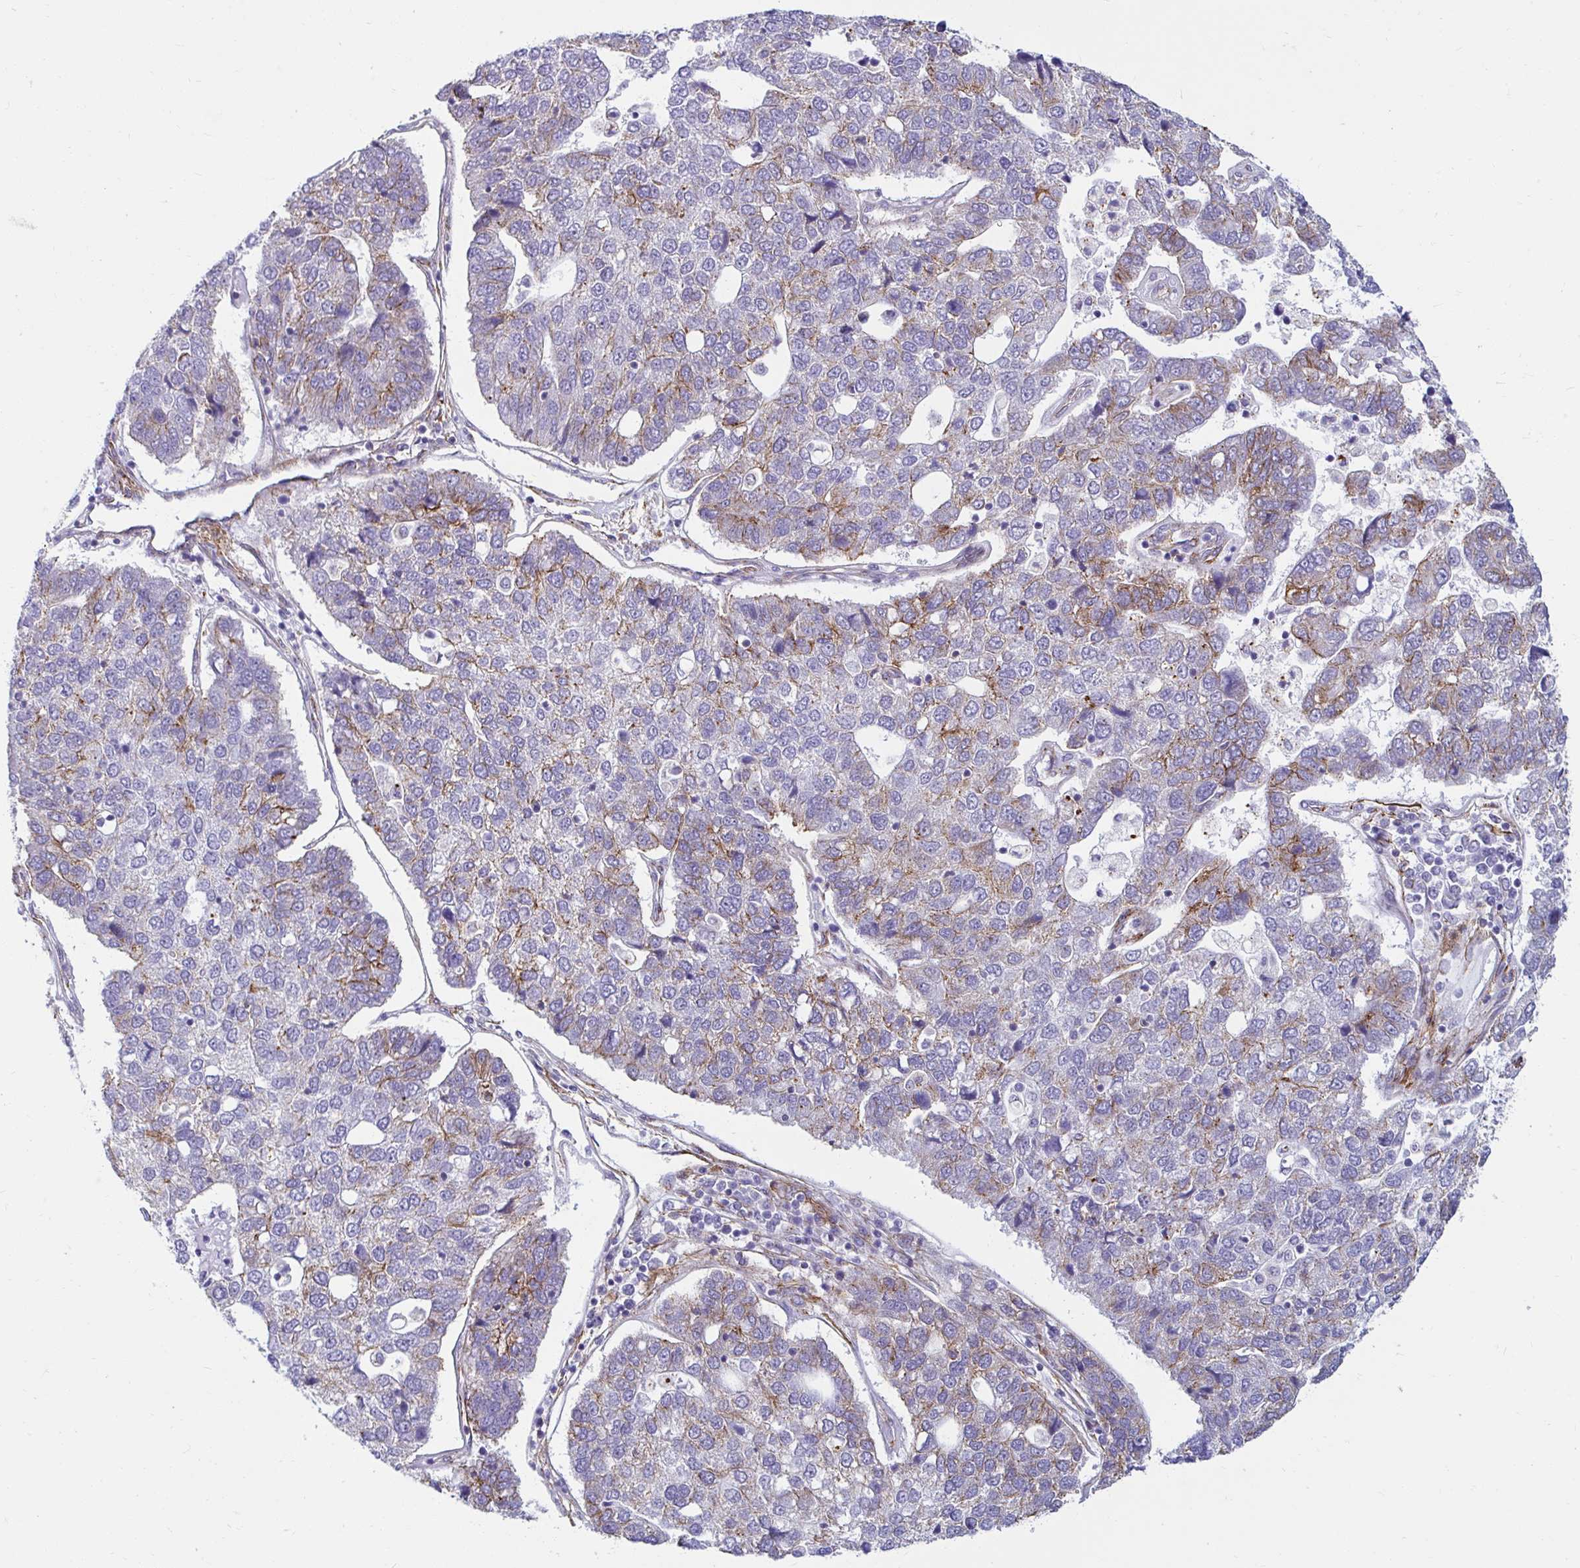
{"staining": {"intensity": "weak", "quantity": "<25%", "location": "cytoplasmic/membranous"}, "tissue": "pancreatic cancer", "cell_type": "Tumor cells", "image_type": "cancer", "snomed": [{"axis": "morphology", "description": "Adenocarcinoma, NOS"}, {"axis": "topography", "description": "Pancreas"}], "caption": "Tumor cells are negative for brown protein staining in pancreatic adenocarcinoma.", "gene": "ANKRD62", "patient": {"sex": "female", "age": 61}}